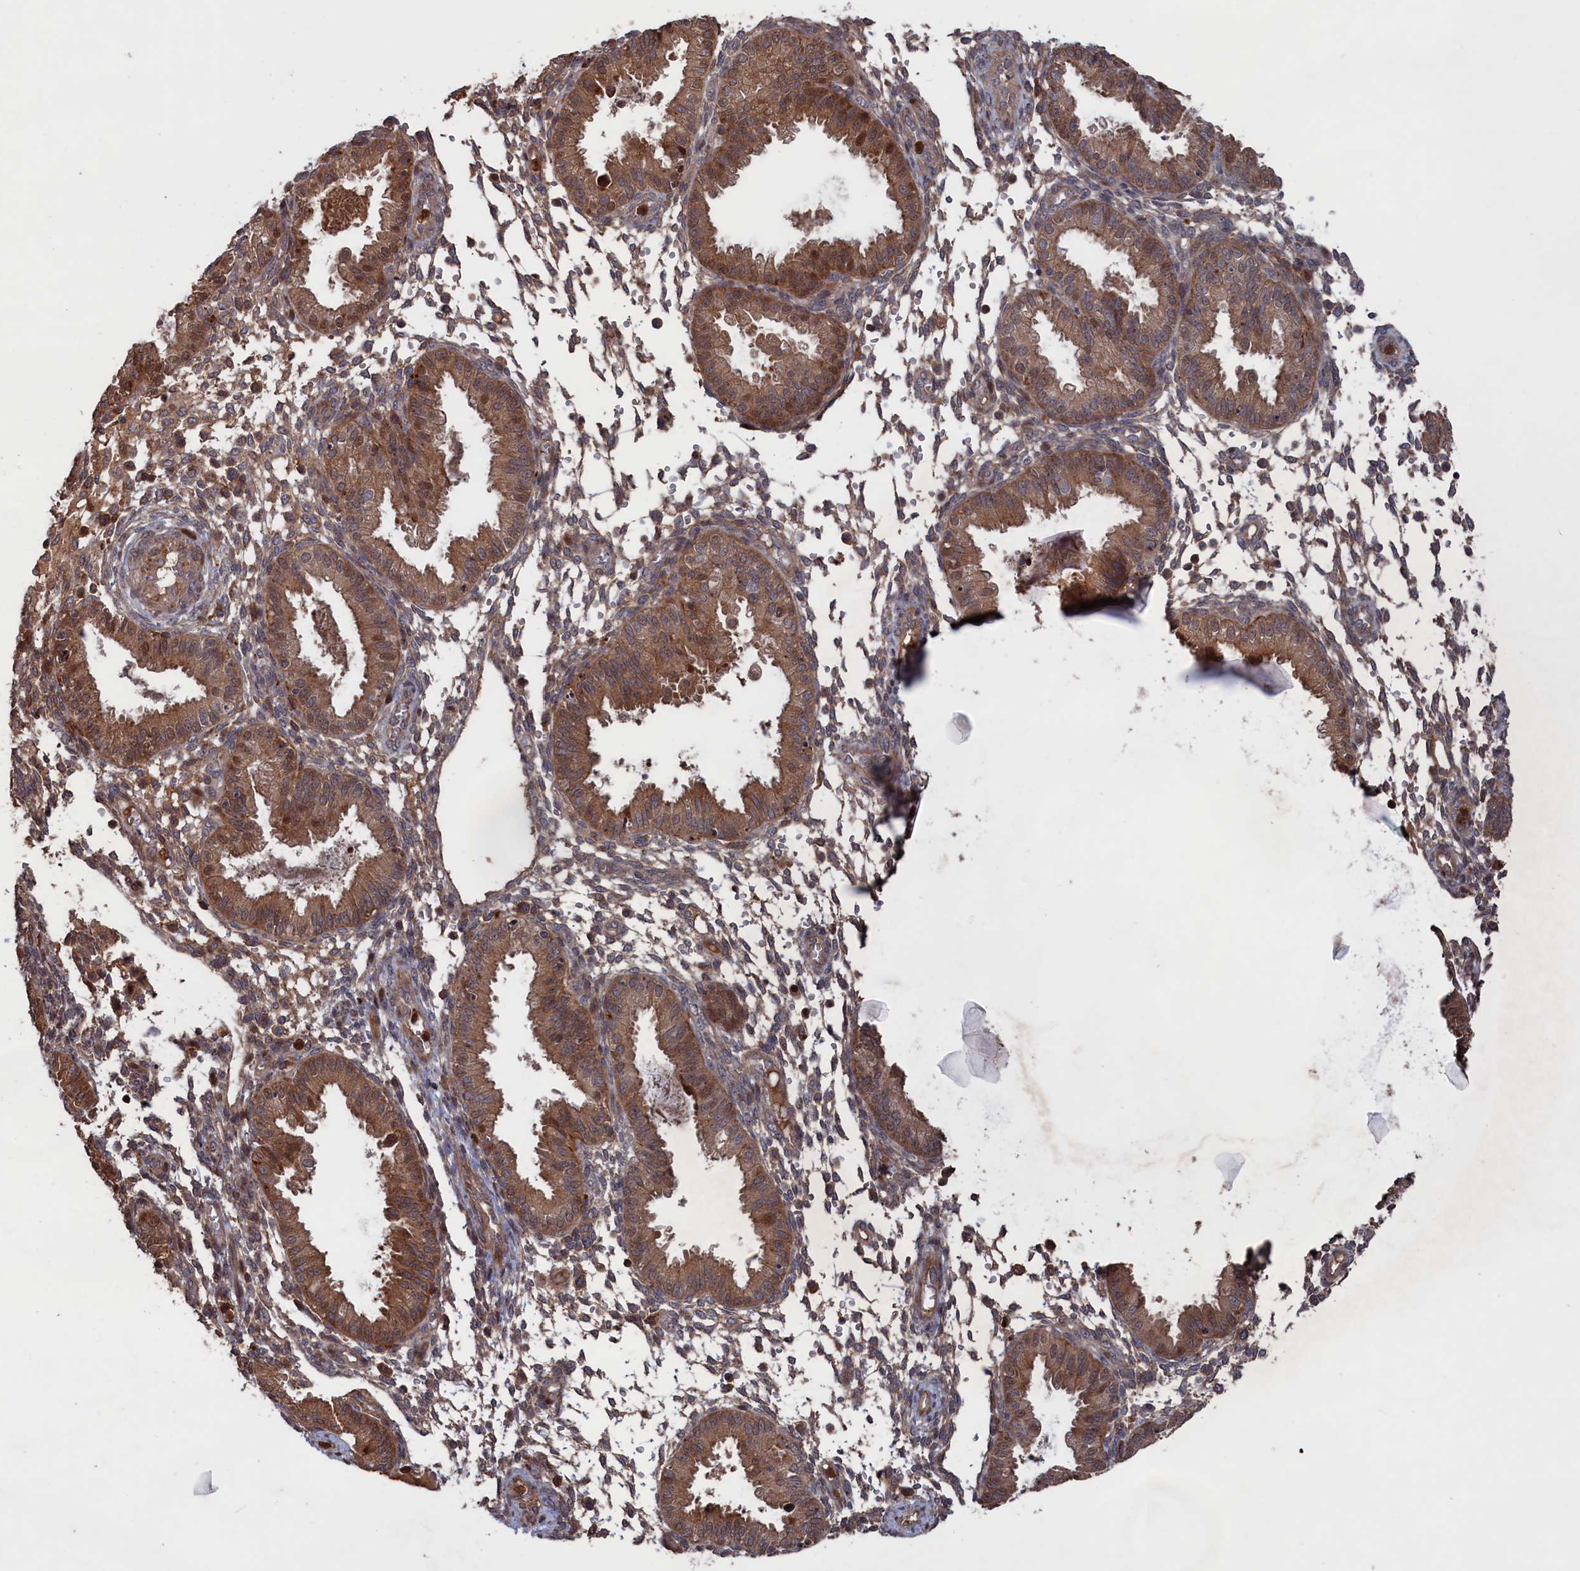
{"staining": {"intensity": "moderate", "quantity": "<25%", "location": "cytoplasmic/membranous"}, "tissue": "endometrium", "cell_type": "Cells in endometrial stroma", "image_type": "normal", "snomed": [{"axis": "morphology", "description": "Normal tissue, NOS"}, {"axis": "topography", "description": "Endometrium"}], "caption": "The immunohistochemical stain highlights moderate cytoplasmic/membranous positivity in cells in endometrial stroma of normal endometrium.", "gene": "PLA2G15", "patient": {"sex": "female", "age": 33}}